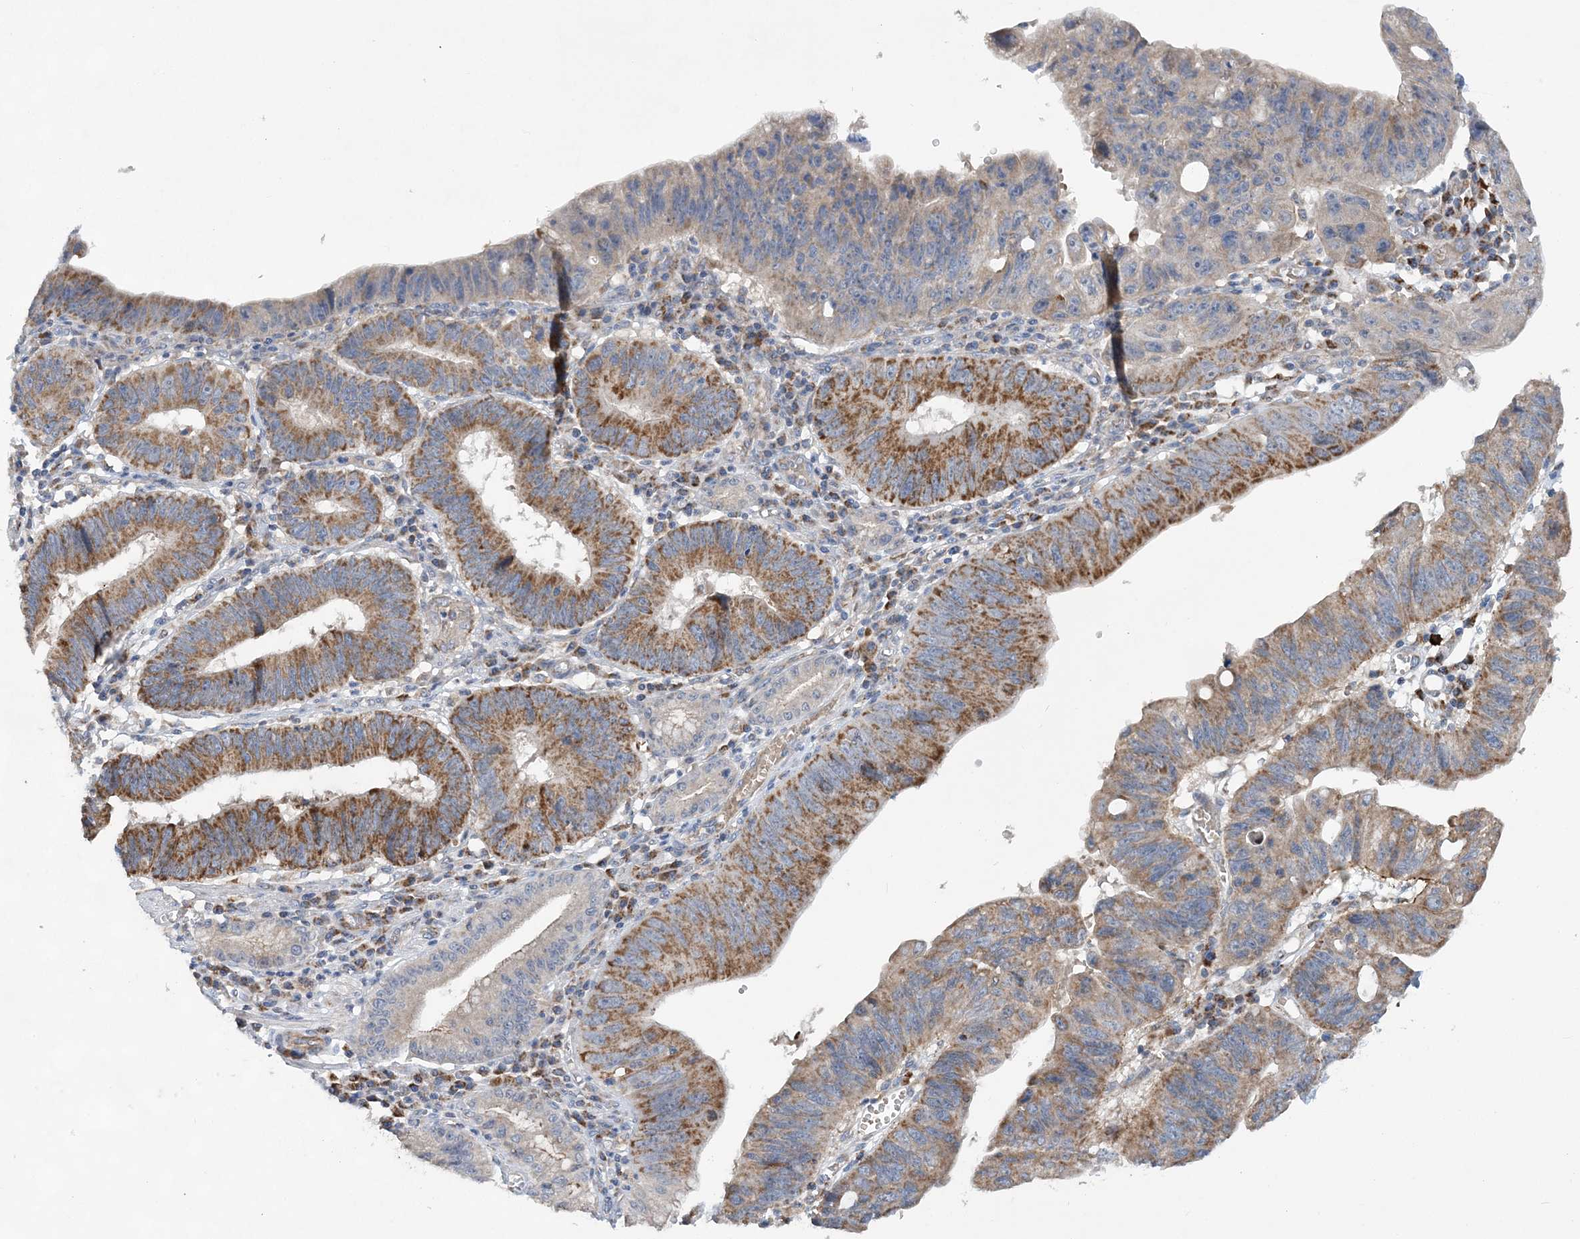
{"staining": {"intensity": "moderate", "quantity": ">75%", "location": "cytoplasmic/membranous"}, "tissue": "stomach cancer", "cell_type": "Tumor cells", "image_type": "cancer", "snomed": [{"axis": "morphology", "description": "Adenocarcinoma, NOS"}, {"axis": "topography", "description": "Stomach"}], "caption": "Stomach cancer was stained to show a protein in brown. There is medium levels of moderate cytoplasmic/membranous positivity in approximately >75% of tumor cells. (DAB (3,3'-diaminobenzidine) IHC with brightfield microscopy, high magnification).", "gene": "TRAPPC13", "patient": {"sex": "male", "age": 59}}